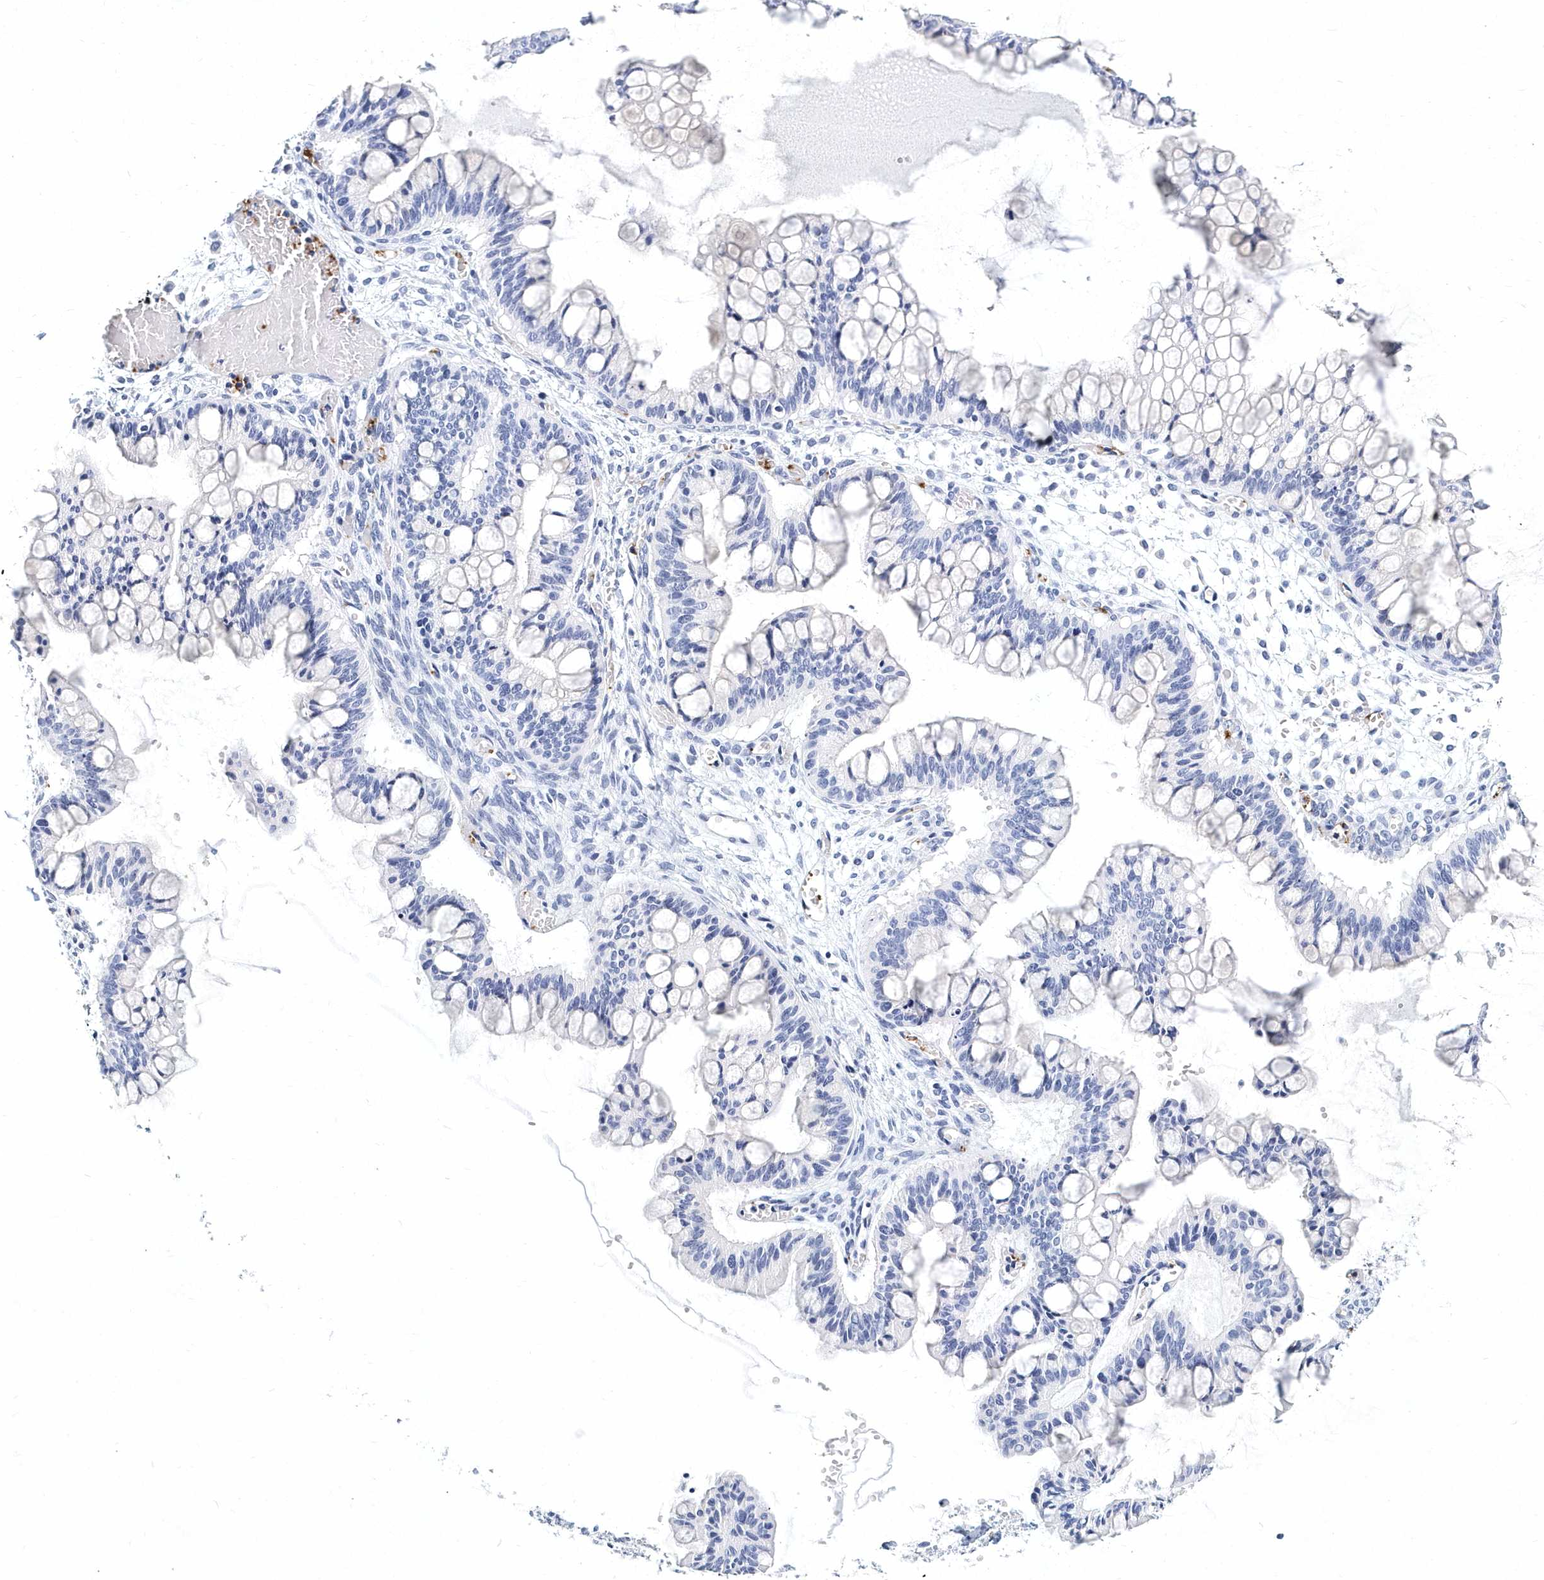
{"staining": {"intensity": "negative", "quantity": "none", "location": "none"}, "tissue": "ovarian cancer", "cell_type": "Tumor cells", "image_type": "cancer", "snomed": [{"axis": "morphology", "description": "Cystadenocarcinoma, mucinous, NOS"}, {"axis": "topography", "description": "Ovary"}], "caption": "This is an immunohistochemistry (IHC) photomicrograph of ovarian cancer. There is no positivity in tumor cells.", "gene": "ITGA2B", "patient": {"sex": "female", "age": 73}}